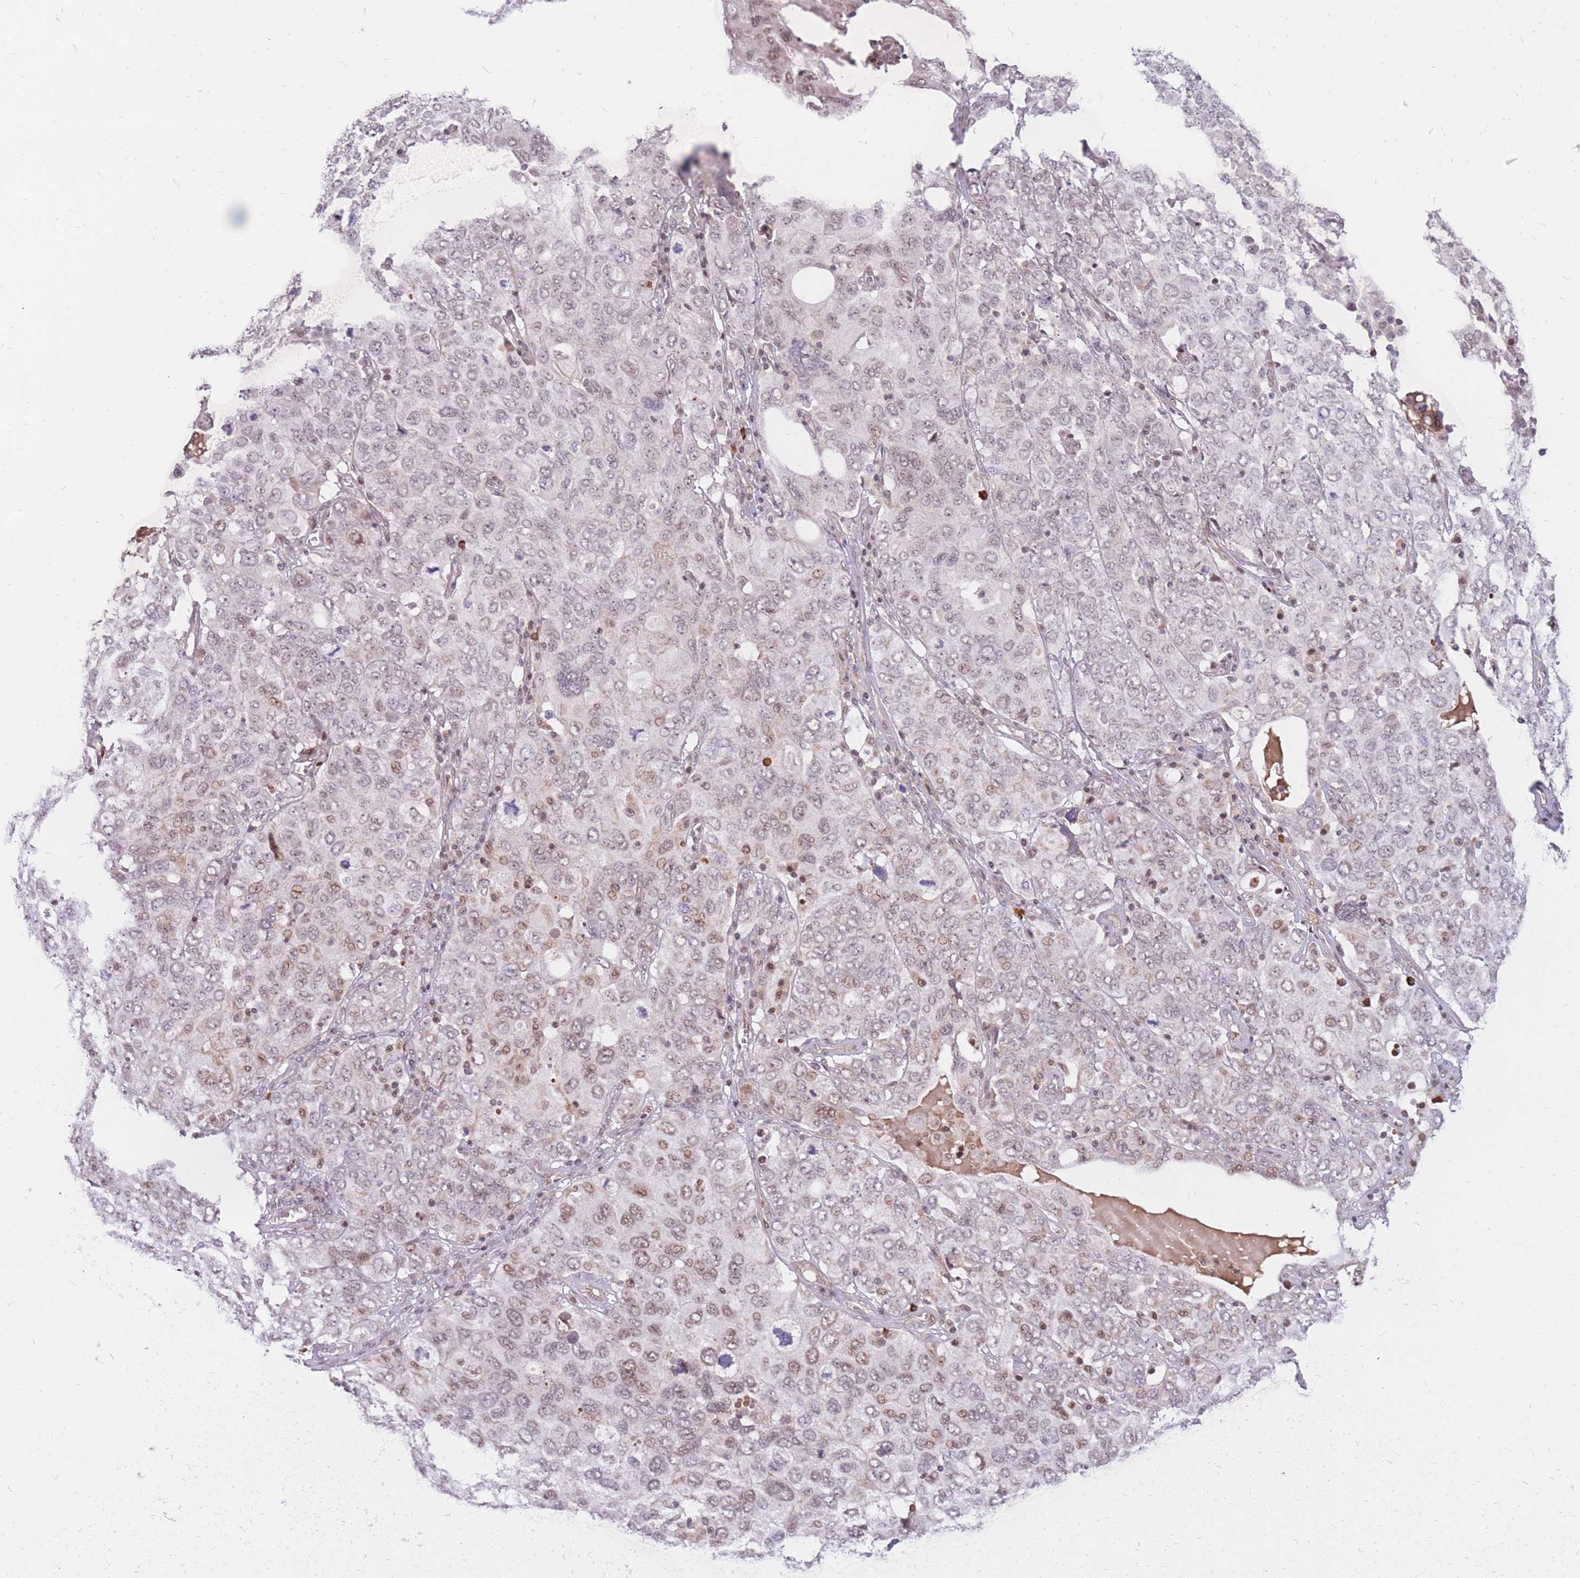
{"staining": {"intensity": "moderate", "quantity": "25%-75%", "location": "nuclear"}, "tissue": "ovarian cancer", "cell_type": "Tumor cells", "image_type": "cancer", "snomed": [{"axis": "morphology", "description": "Cystadenocarcinoma, serous, NOS"}, {"axis": "topography", "description": "Ovary"}], "caption": "Immunohistochemical staining of human ovarian cancer (serous cystadenocarcinoma) exhibits moderate nuclear protein staining in approximately 25%-75% of tumor cells. (DAB (3,3'-diaminobenzidine) IHC with brightfield microscopy, high magnification).", "gene": "ERICH6B", "patient": {"sex": "female", "age": 79}}